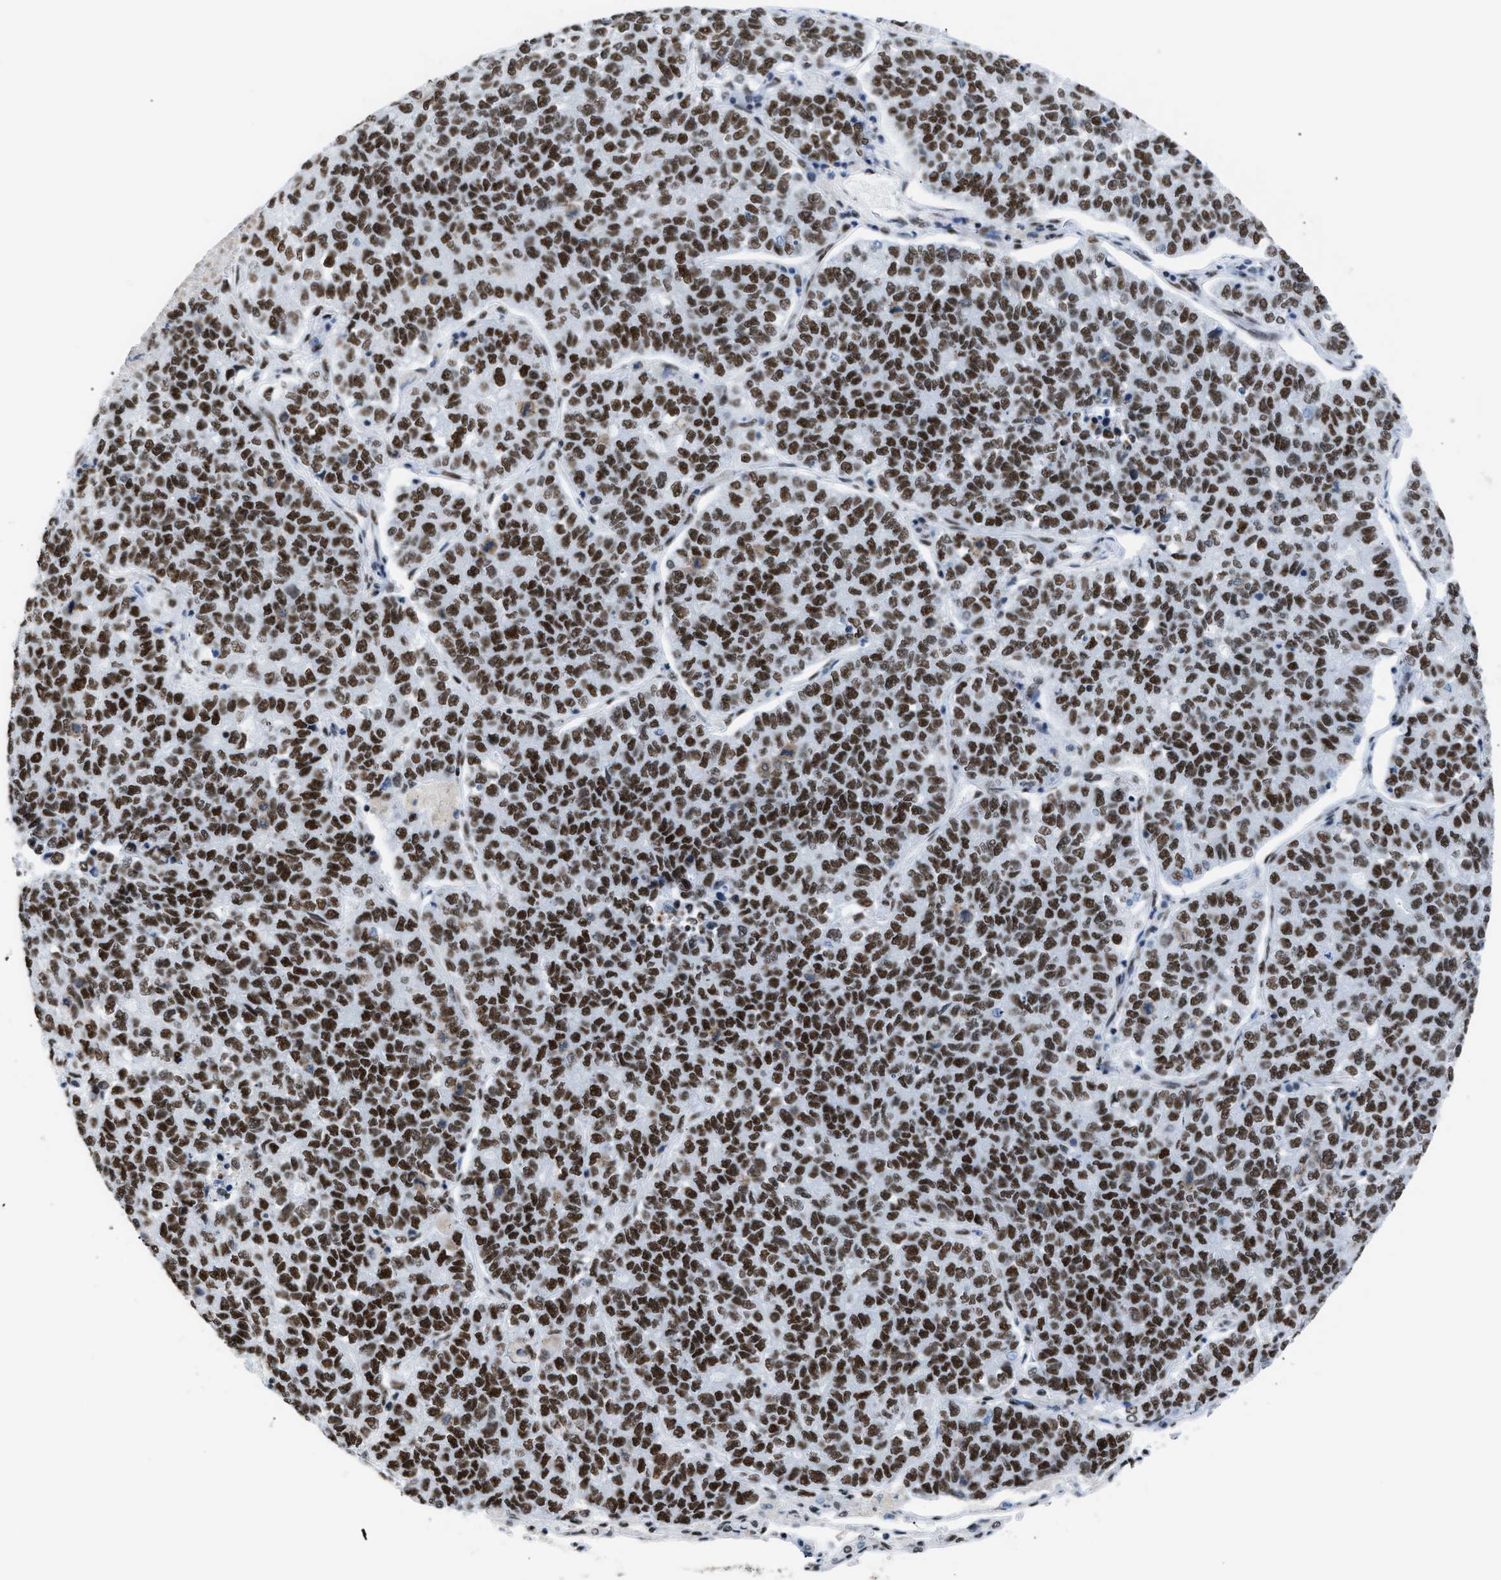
{"staining": {"intensity": "strong", "quantity": ">75%", "location": "nuclear"}, "tissue": "lung cancer", "cell_type": "Tumor cells", "image_type": "cancer", "snomed": [{"axis": "morphology", "description": "Adenocarcinoma, NOS"}, {"axis": "topography", "description": "Lung"}], "caption": "This is a micrograph of immunohistochemistry (IHC) staining of lung cancer (adenocarcinoma), which shows strong positivity in the nuclear of tumor cells.", "gene": "CCAR2", "patient": {"sex": "male", "age": 49}}